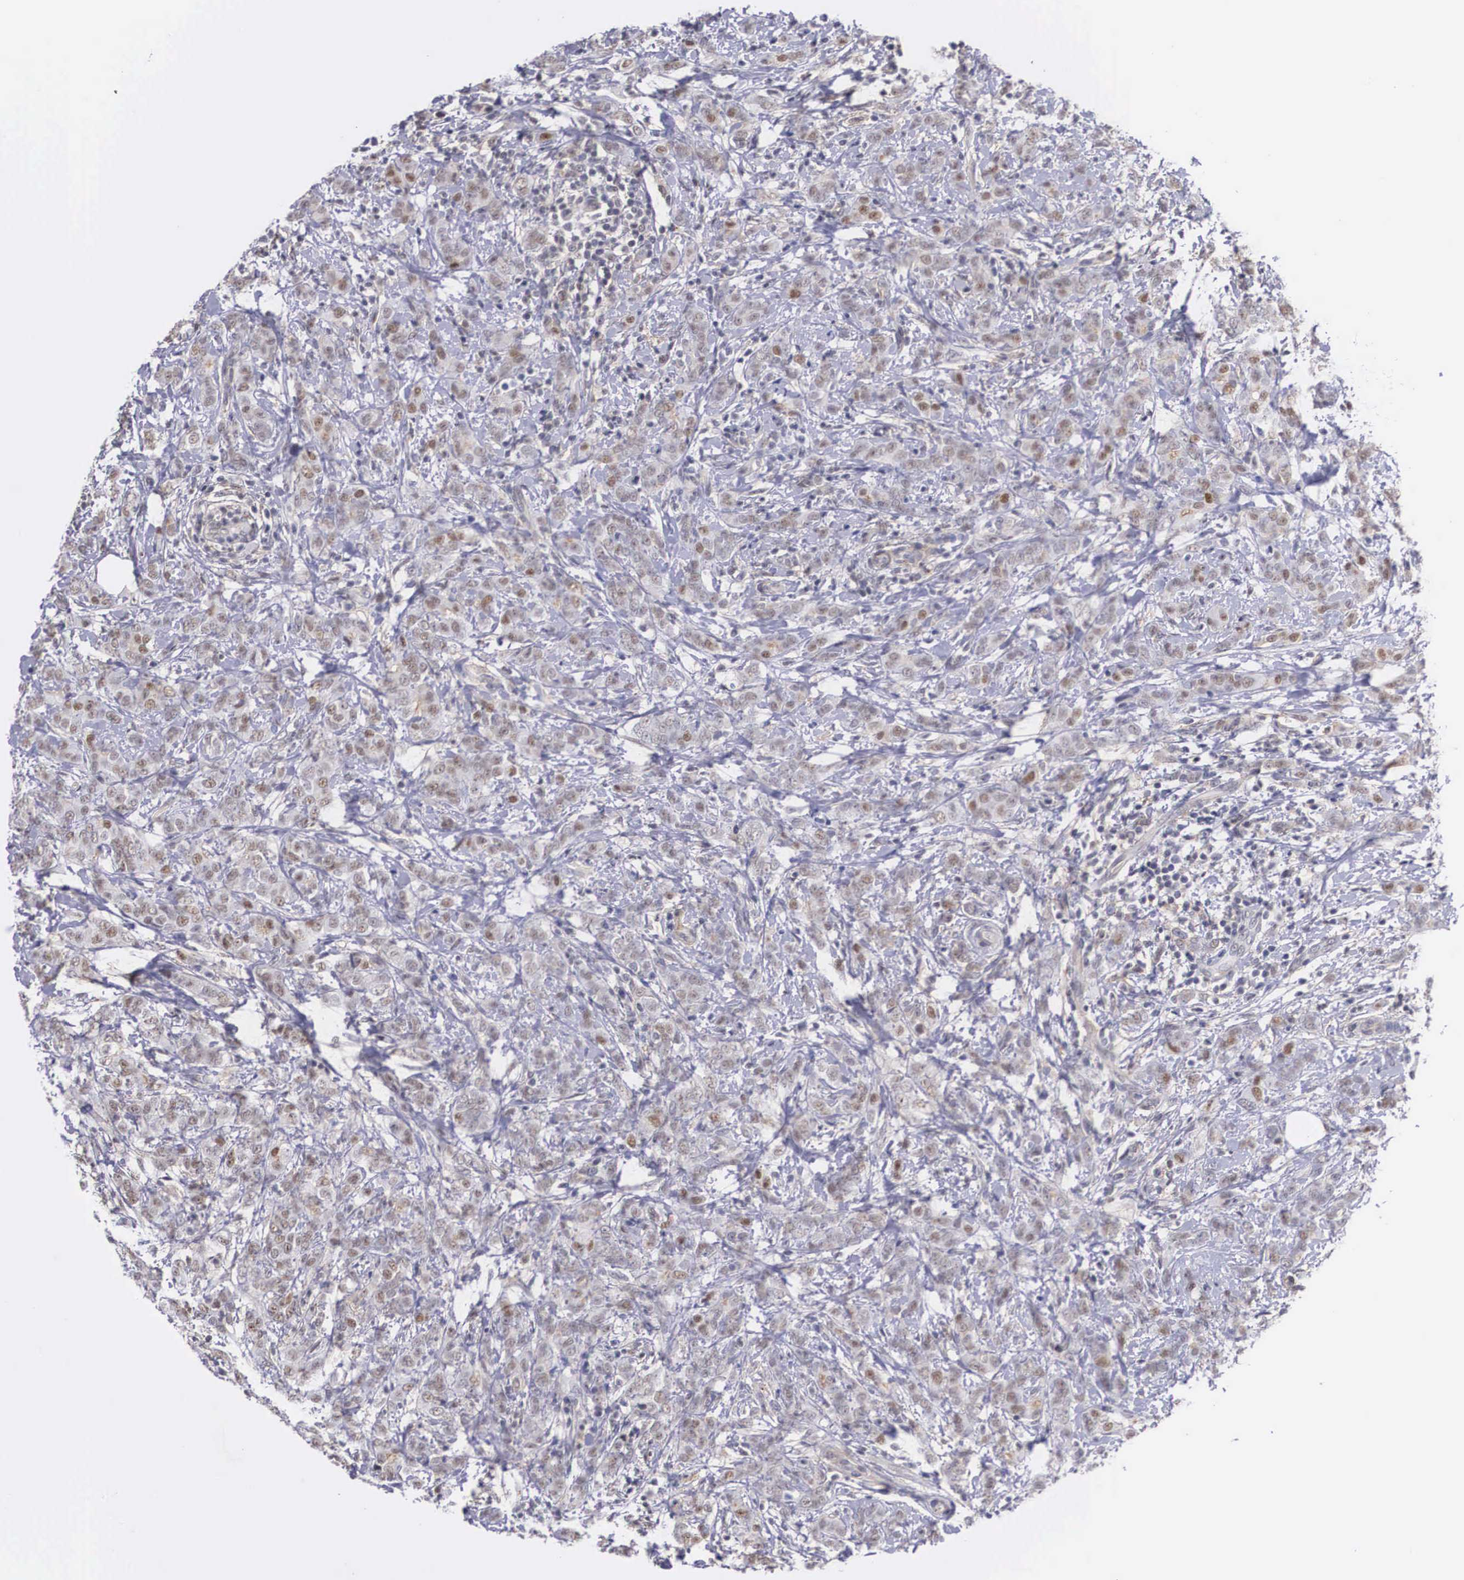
{"staining": {"intensity": "weak", "quantity": "25%-75%", "location": "nuclear"}, "tissue": "breast cancer", "cell_type": "Tumor cells", "image_type": "cancer", "snomed": [{"axis": "morphology", "description": "Duct carcinoma"}, {"axis": "topography", "description": "Breast"}], "caption": "Intraductal carcinoma (breast) stained with a brown dye exhibits weak nuclear positive positivity in approximately 25%-75% of tumor cells.", "gene": "NR4A2", "patient": {"sex": "female", "age": 53}}